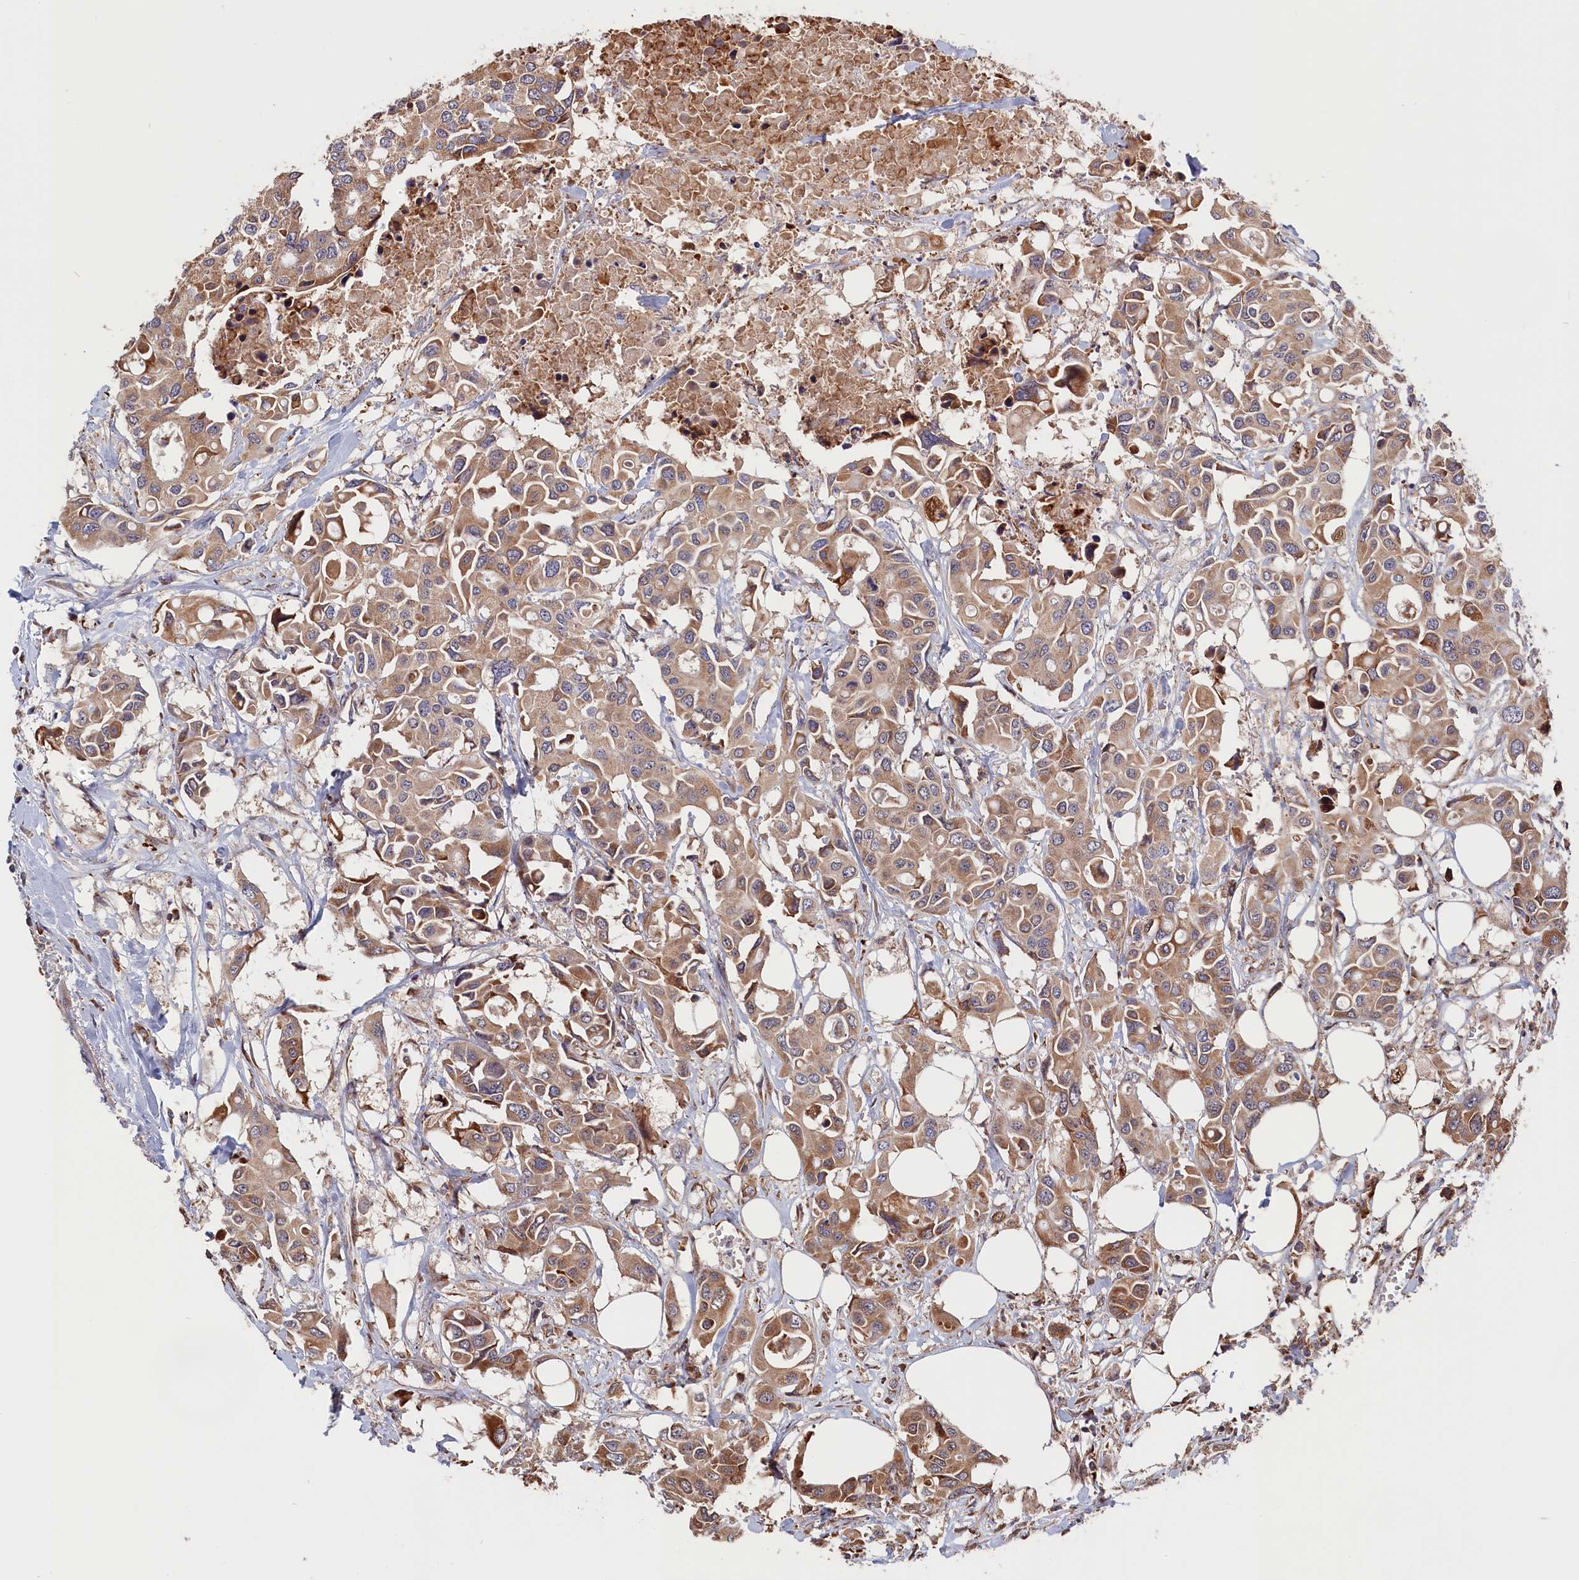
{"staining": {"intensity": "moderate", "quantity": ">75%", "location": "cytoplasmic/membranous"}, "tissue": "colorectal cancer", "cell_type": "Tumor cells", "image_type": "cancer", "snomed": [{"axis": "morphology", "description": "Adenocarcinoma, NOS"}, {"axis": "topography", "description": "Colon"}], "caption": "This histopathology image demonstrates immunohistochemistry staining of human colorectal cancer, with medium moderate cytoplasmic/membranous staining in approximately >75% of tumor cells.", "gene": "CEP44", "patient": {"sex": "male", "age": 77}}